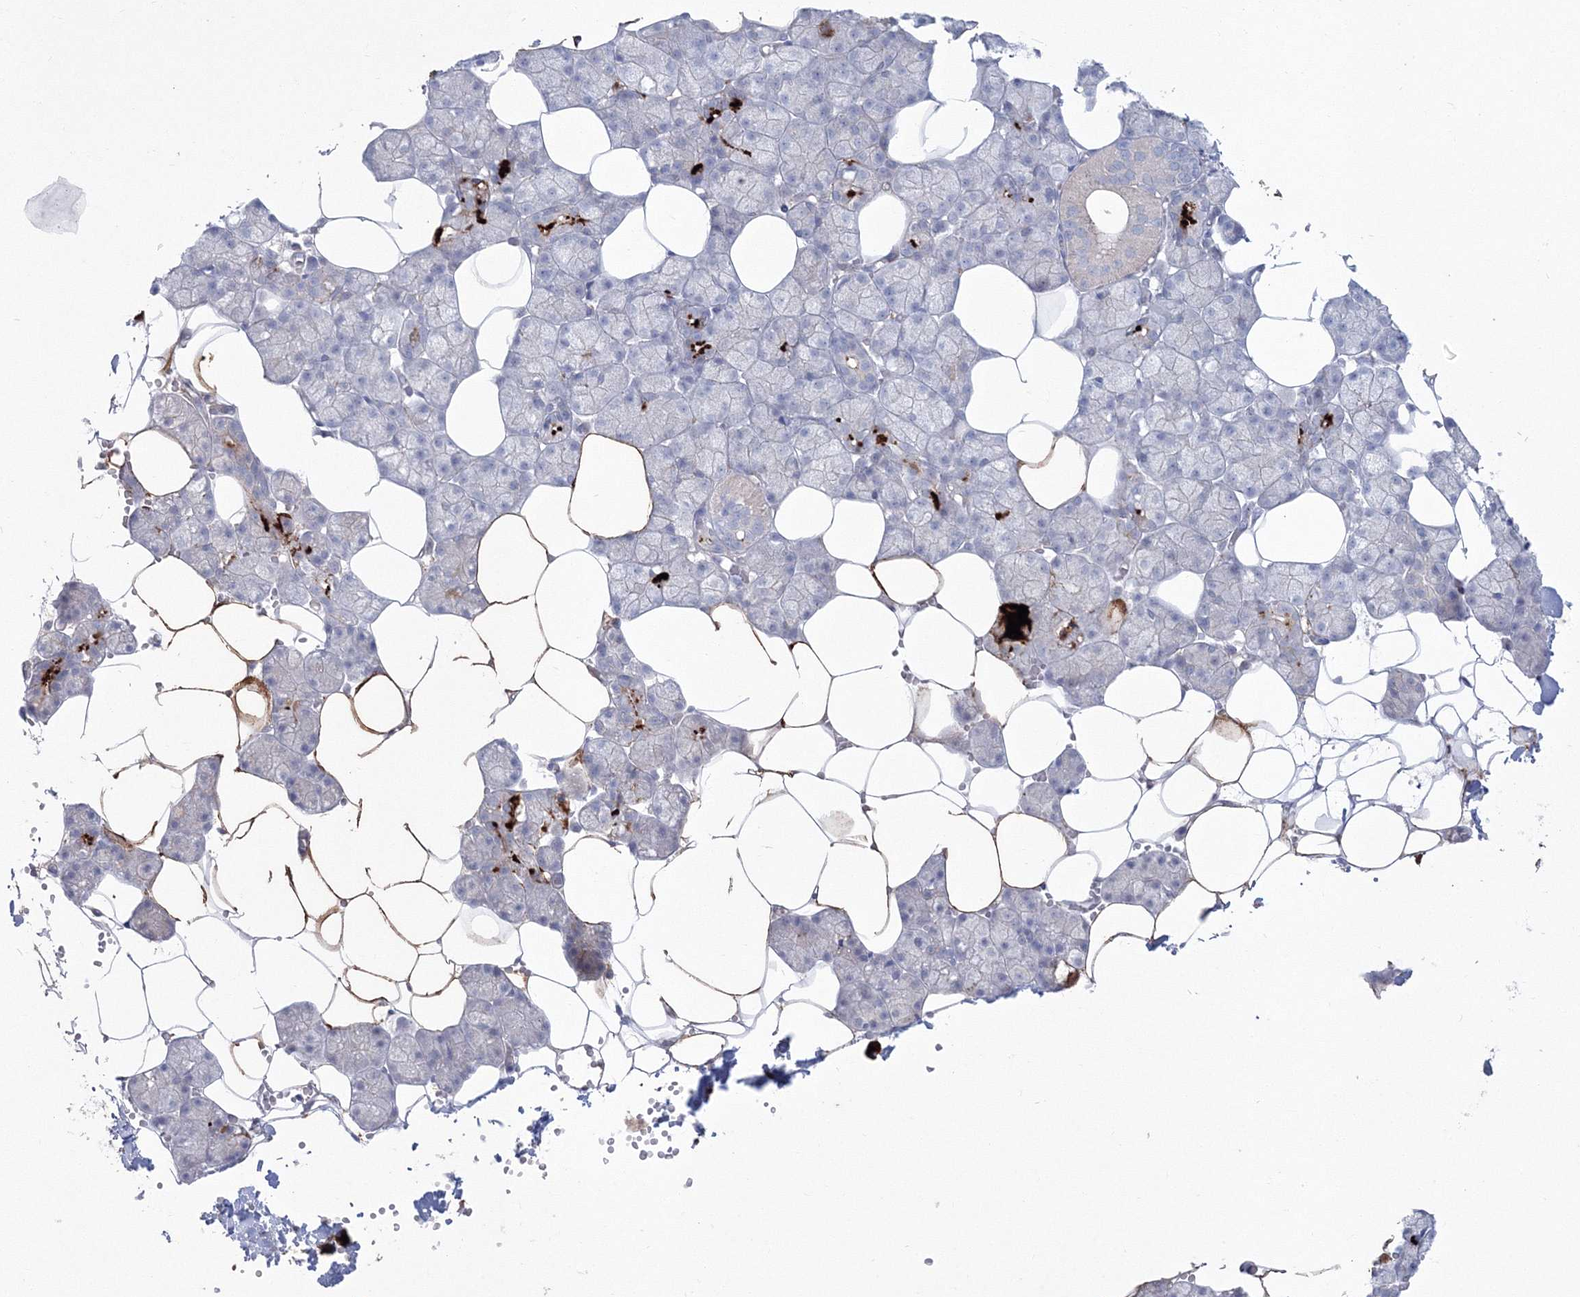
{"staining": {"intensity": "negative", "quantity": "none", "location": "none"}, "tissue": "salivary gland", "cell_type": "Glandular cells", "image_type": "normal", "snomed": [{"axis": "morphology", "description": "Normal tissue, NOS"}, {"axis": "topography", "description": "Salivary gland"}], "caption": "Immunohistochemistry (IHC) micrograph of benign salivary gland stained for a protein (brown), which displays no expression in glandular cells.", "gene": "HYAL2", "patient": {"sex": "male", "age": 62}}